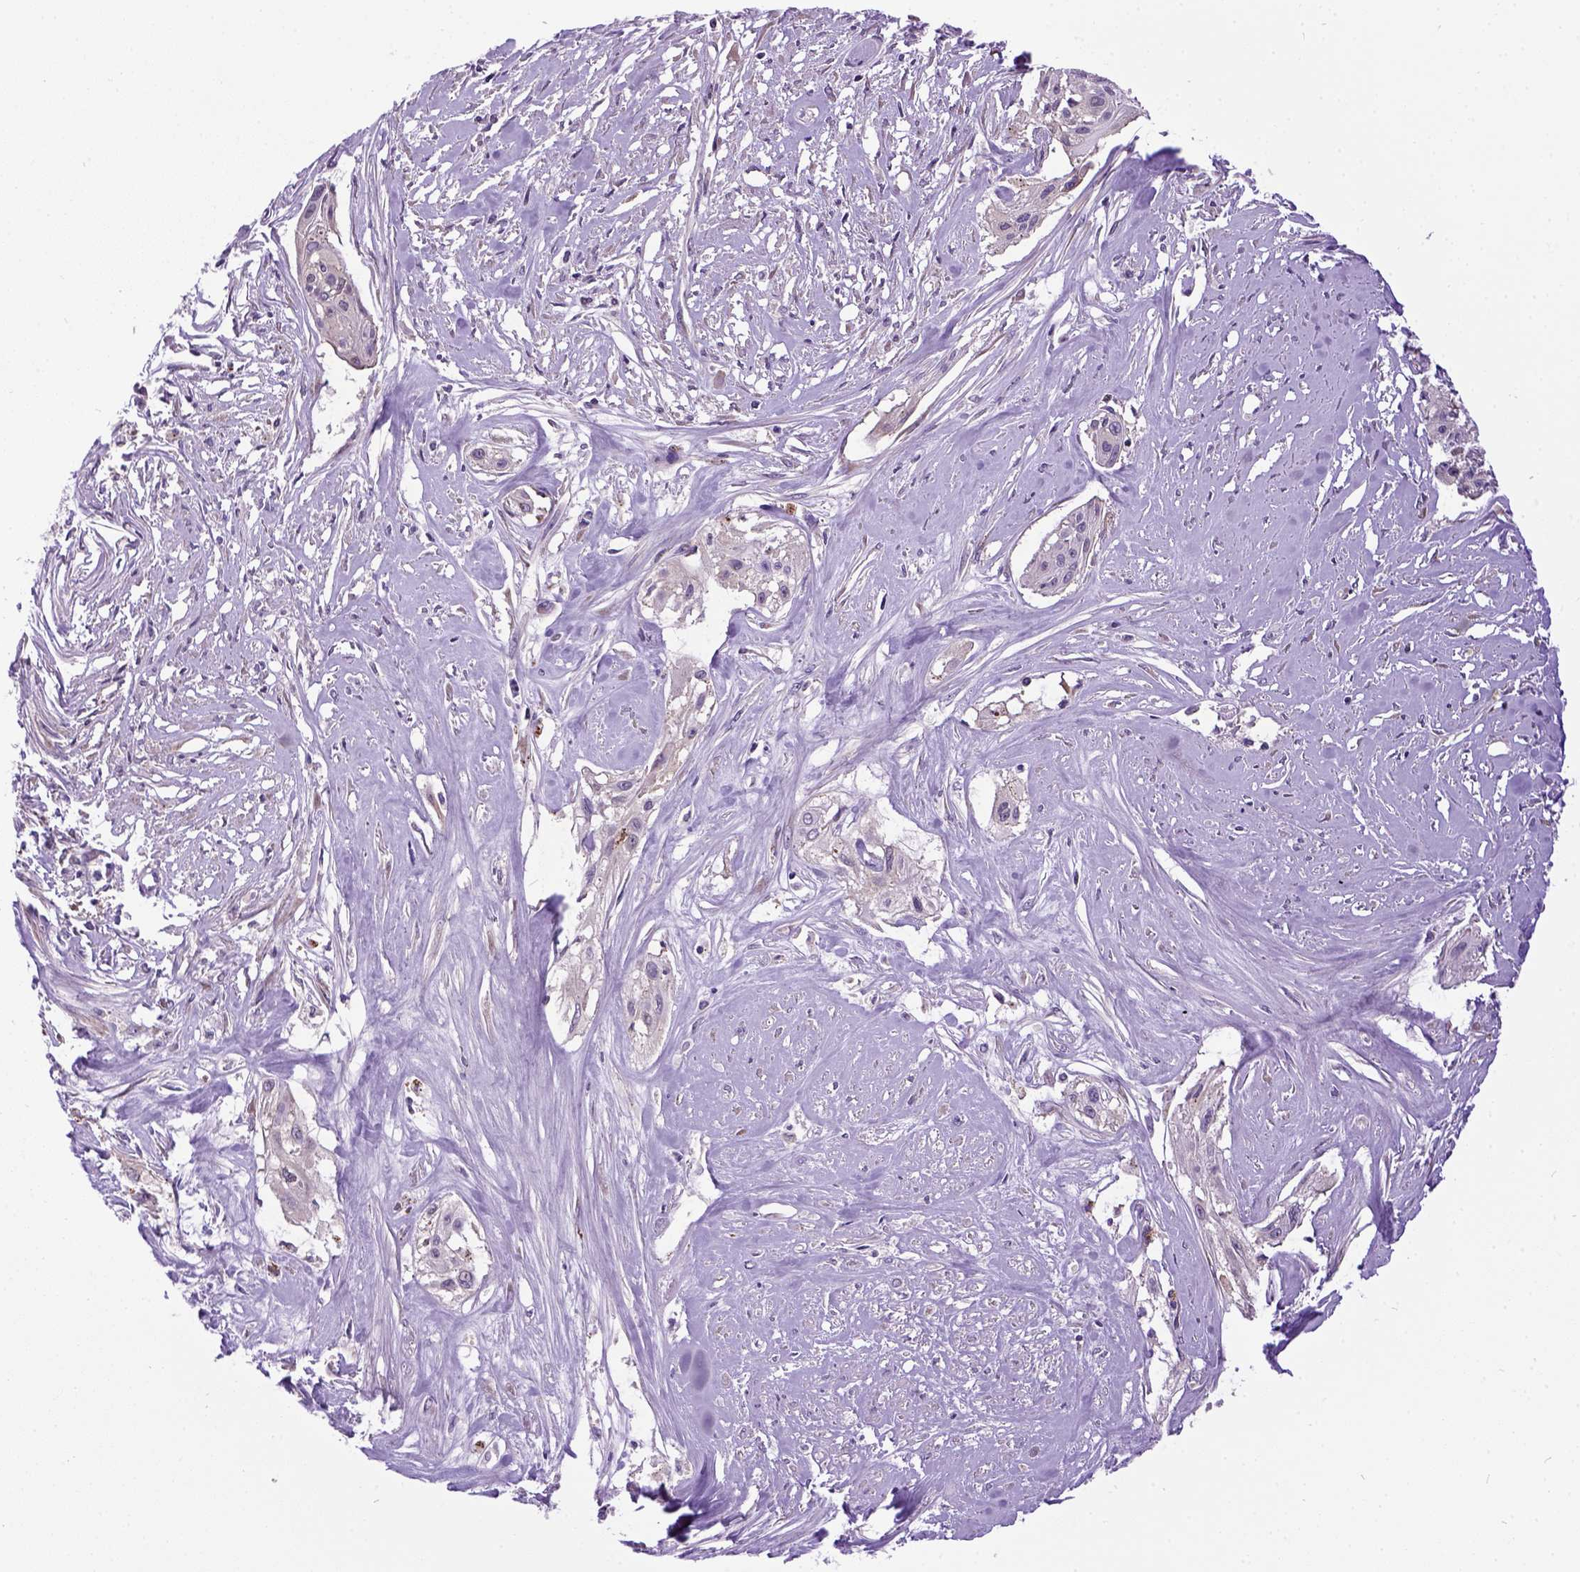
{"staining": {"intensity": "negative", "quantity": "none", "location": "none"}, "tissue": "cervical cancer", "cell_type": "Tumor cells", "image_type": "cancer", "snomed": [{"axis": "morphology", "description": "Squamous cell carcinoma, NOS"}, {"axis": "topography", "description": "Cervix"}], "caption": "Immunohistochemical staining of human squamous cell carcinoma (cervical) displays no significant positivity in tumor cells. The staining was performed using DAB (3,3'-diaminobenzidine) to visualize the protein expression in brown, while the nuclei were stained in blue with hematoxylin (Magnification: 20x).", "gene": "NEK5", "patient": {"sex": "female", "age": 49}}